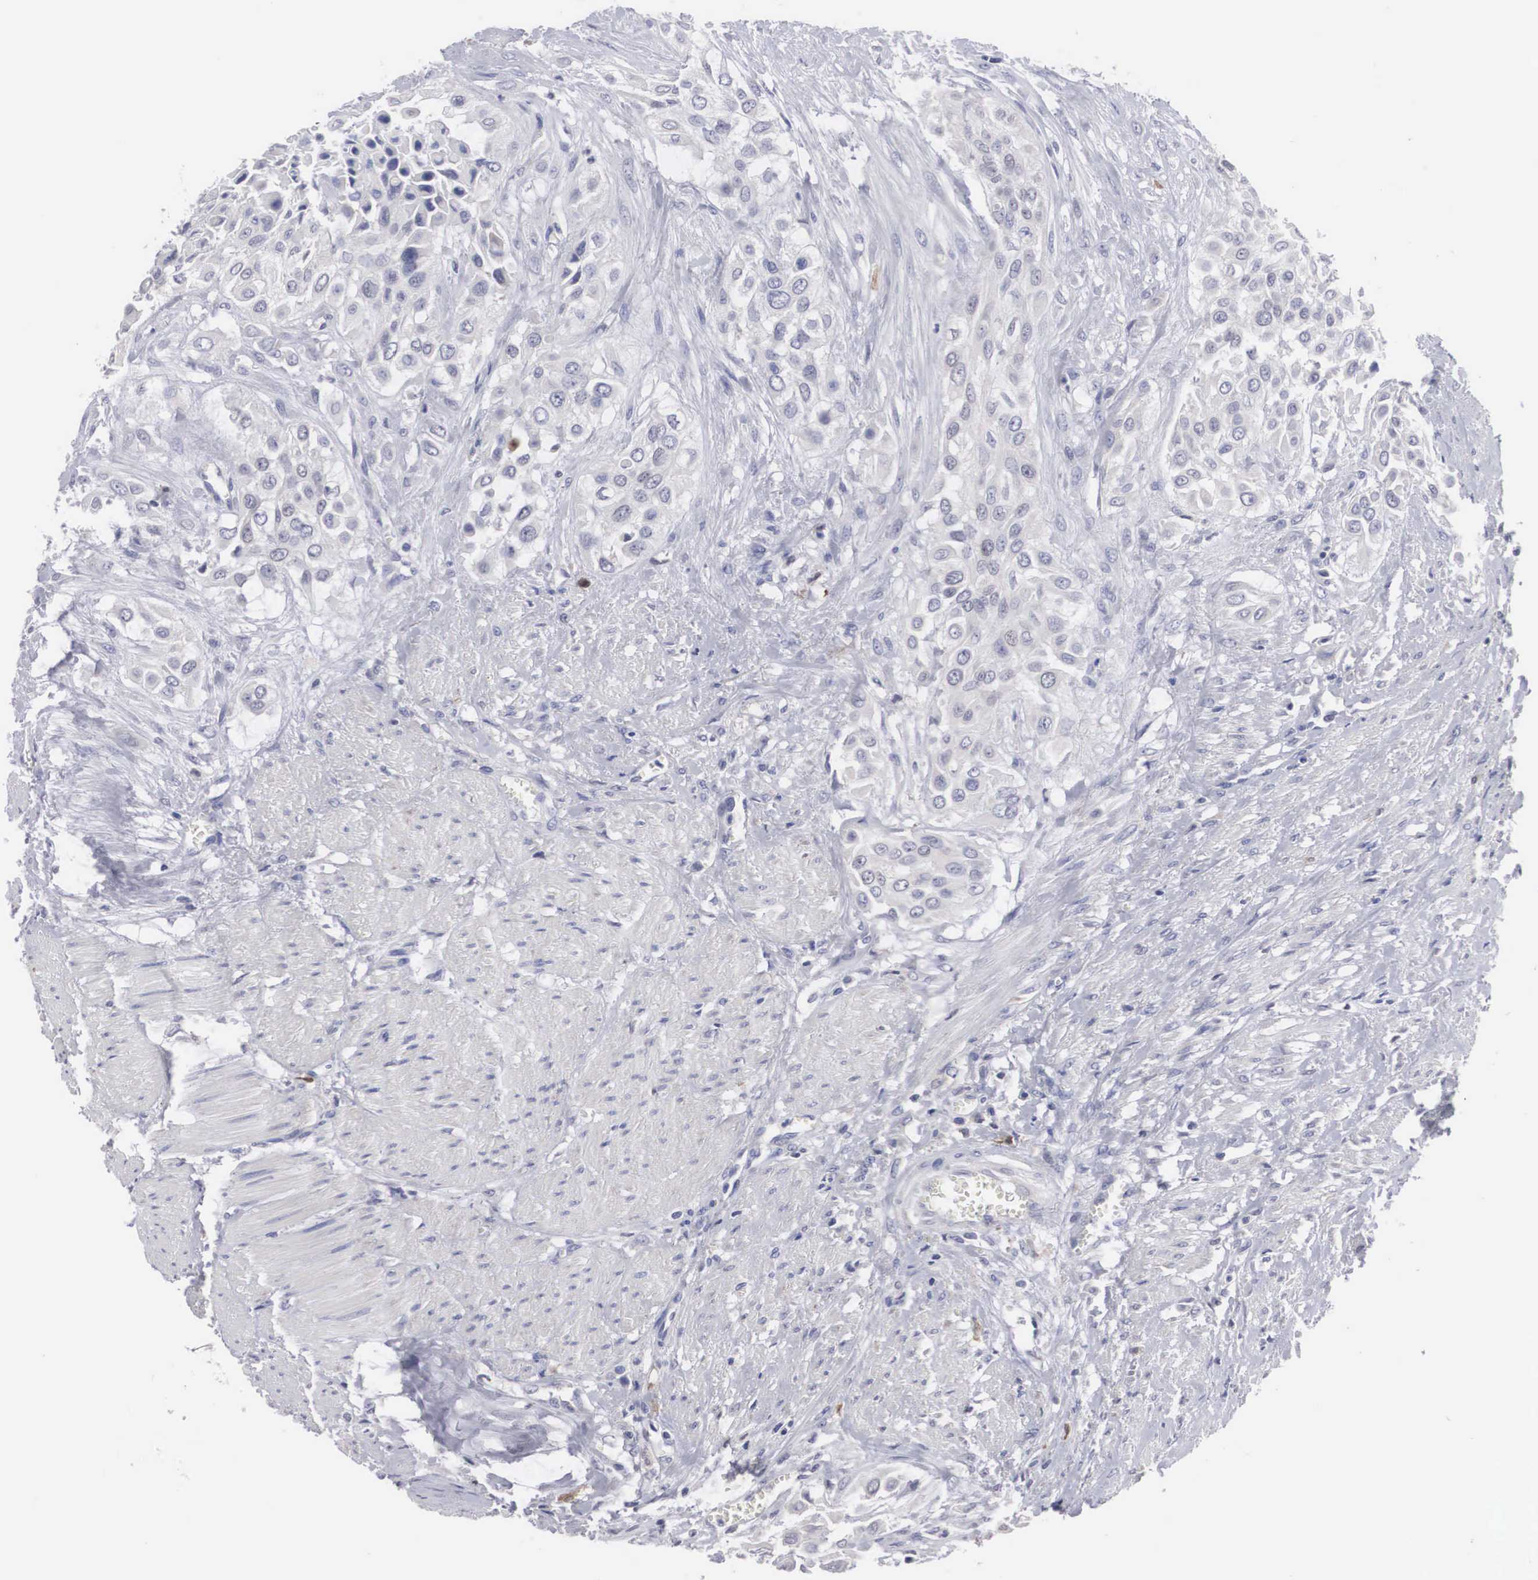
{"staining": {"intensity": "negative", "quantity": "none", "location": "none"}, "tissue": "urothelial cancer", "cell_type": "Tumor cells", "image_type": "cancer", "snomed": [{"axis": "morphology", "description": "Urothelial carcinoma, High grade"}, {"axis": "topography", "description": "Urinary bladder"}], "caption": "Tumor cells are negative for brown protein staining in high-grade urothelial carcinoma. Nuclei are stained in blue.", "gene": "HMOX1", "patient": {"sex": "male", "age": 57}}